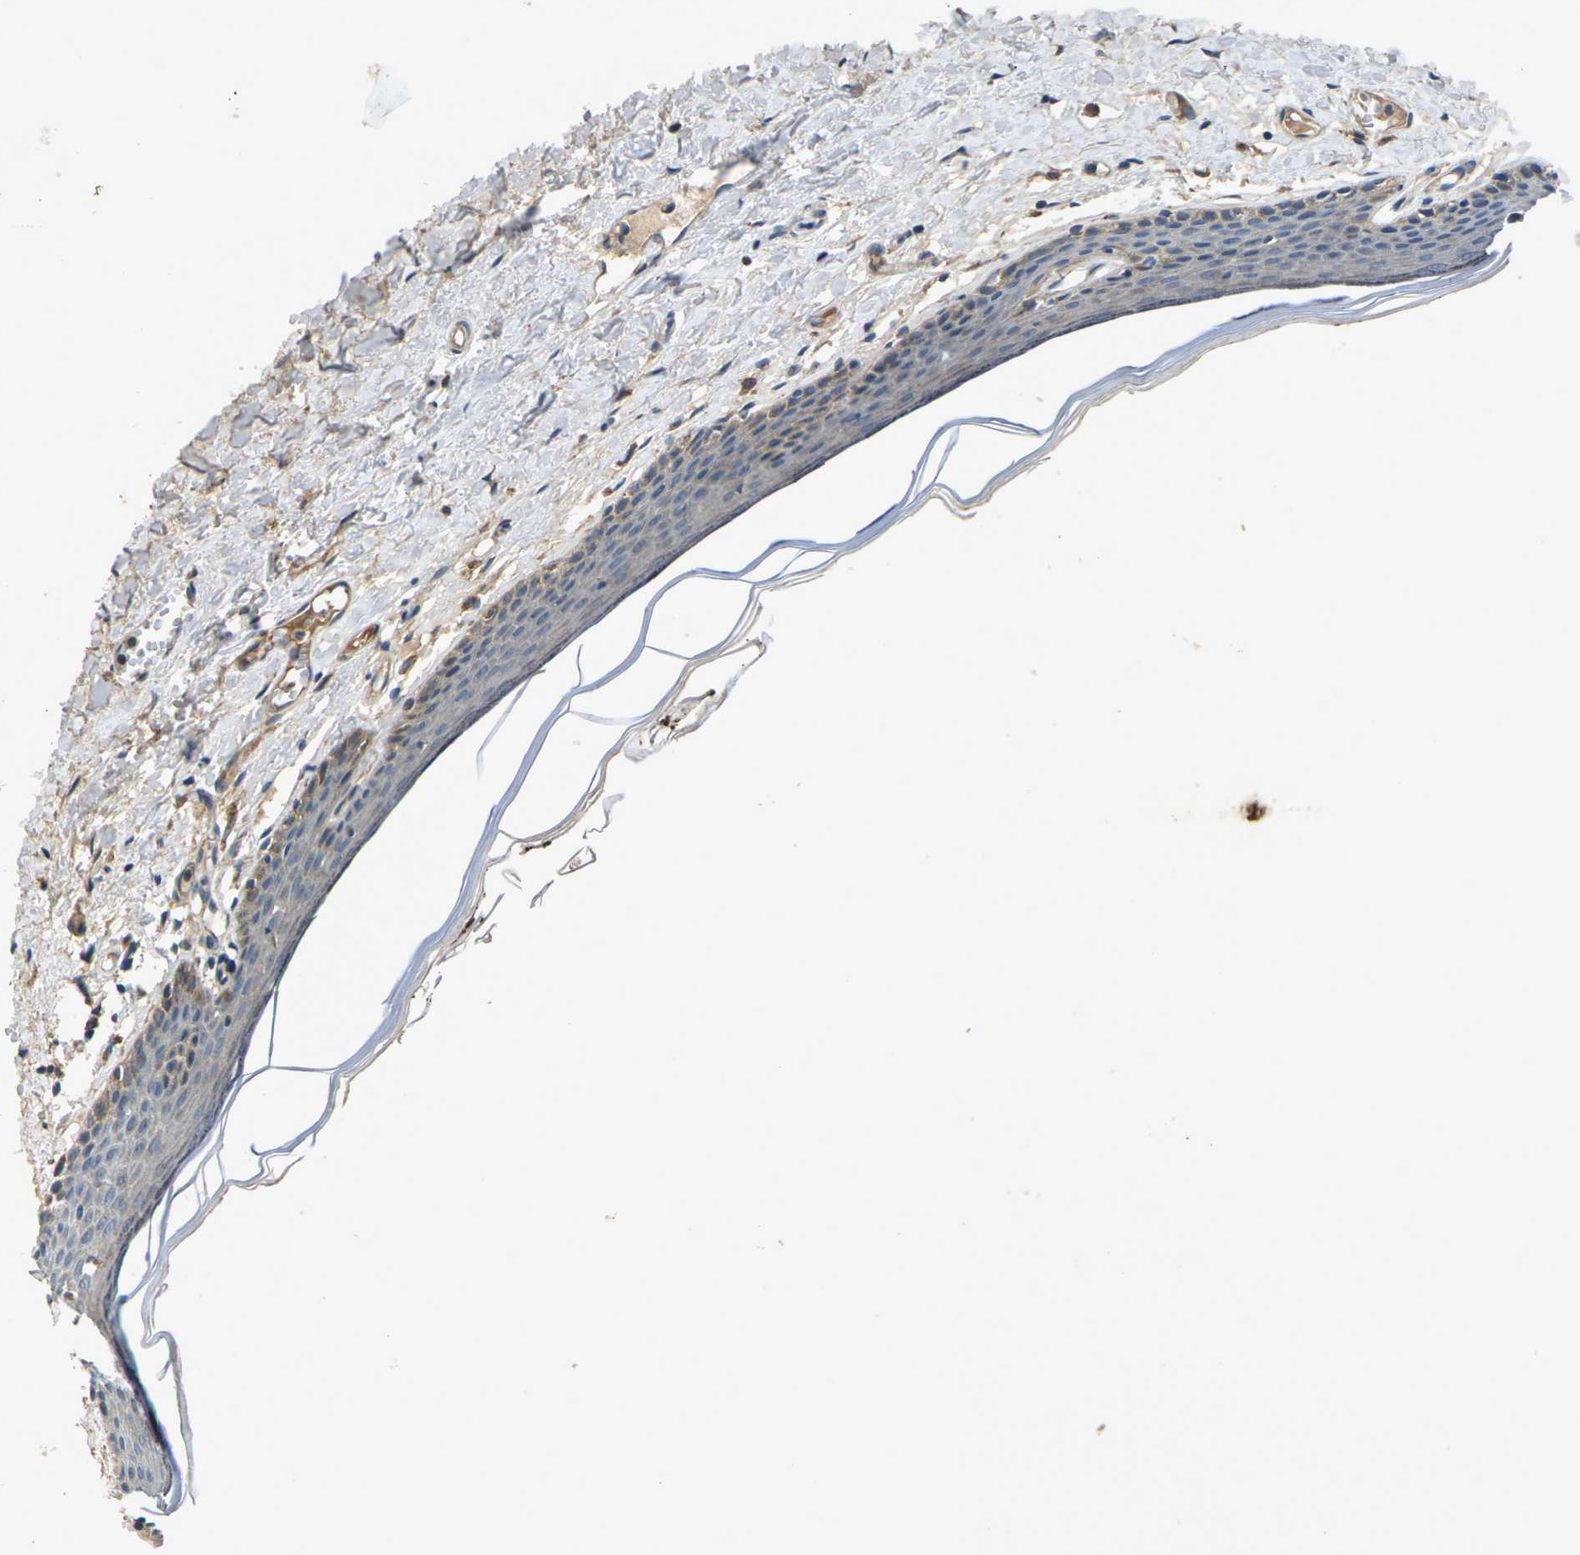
{"staining": {"intensity": "negative", "quantity": "none", "location": "none"}, "tissue": "skin", "cell_type": "Epidermal cells", "image_type": "normal", "snomed": [{"axis": "morphology", "description": "Normal tissue, NOS"}, {"axis": "topography", "description": "Vulva"}], "caption": "Epidermal cells show no significant protein staining in benign skin. (Immunohistochemistry (ihc), brightfield microscopy, high magnification).", "gene": "KIF1B", "patient": {"sex": "female", "age": 54}}